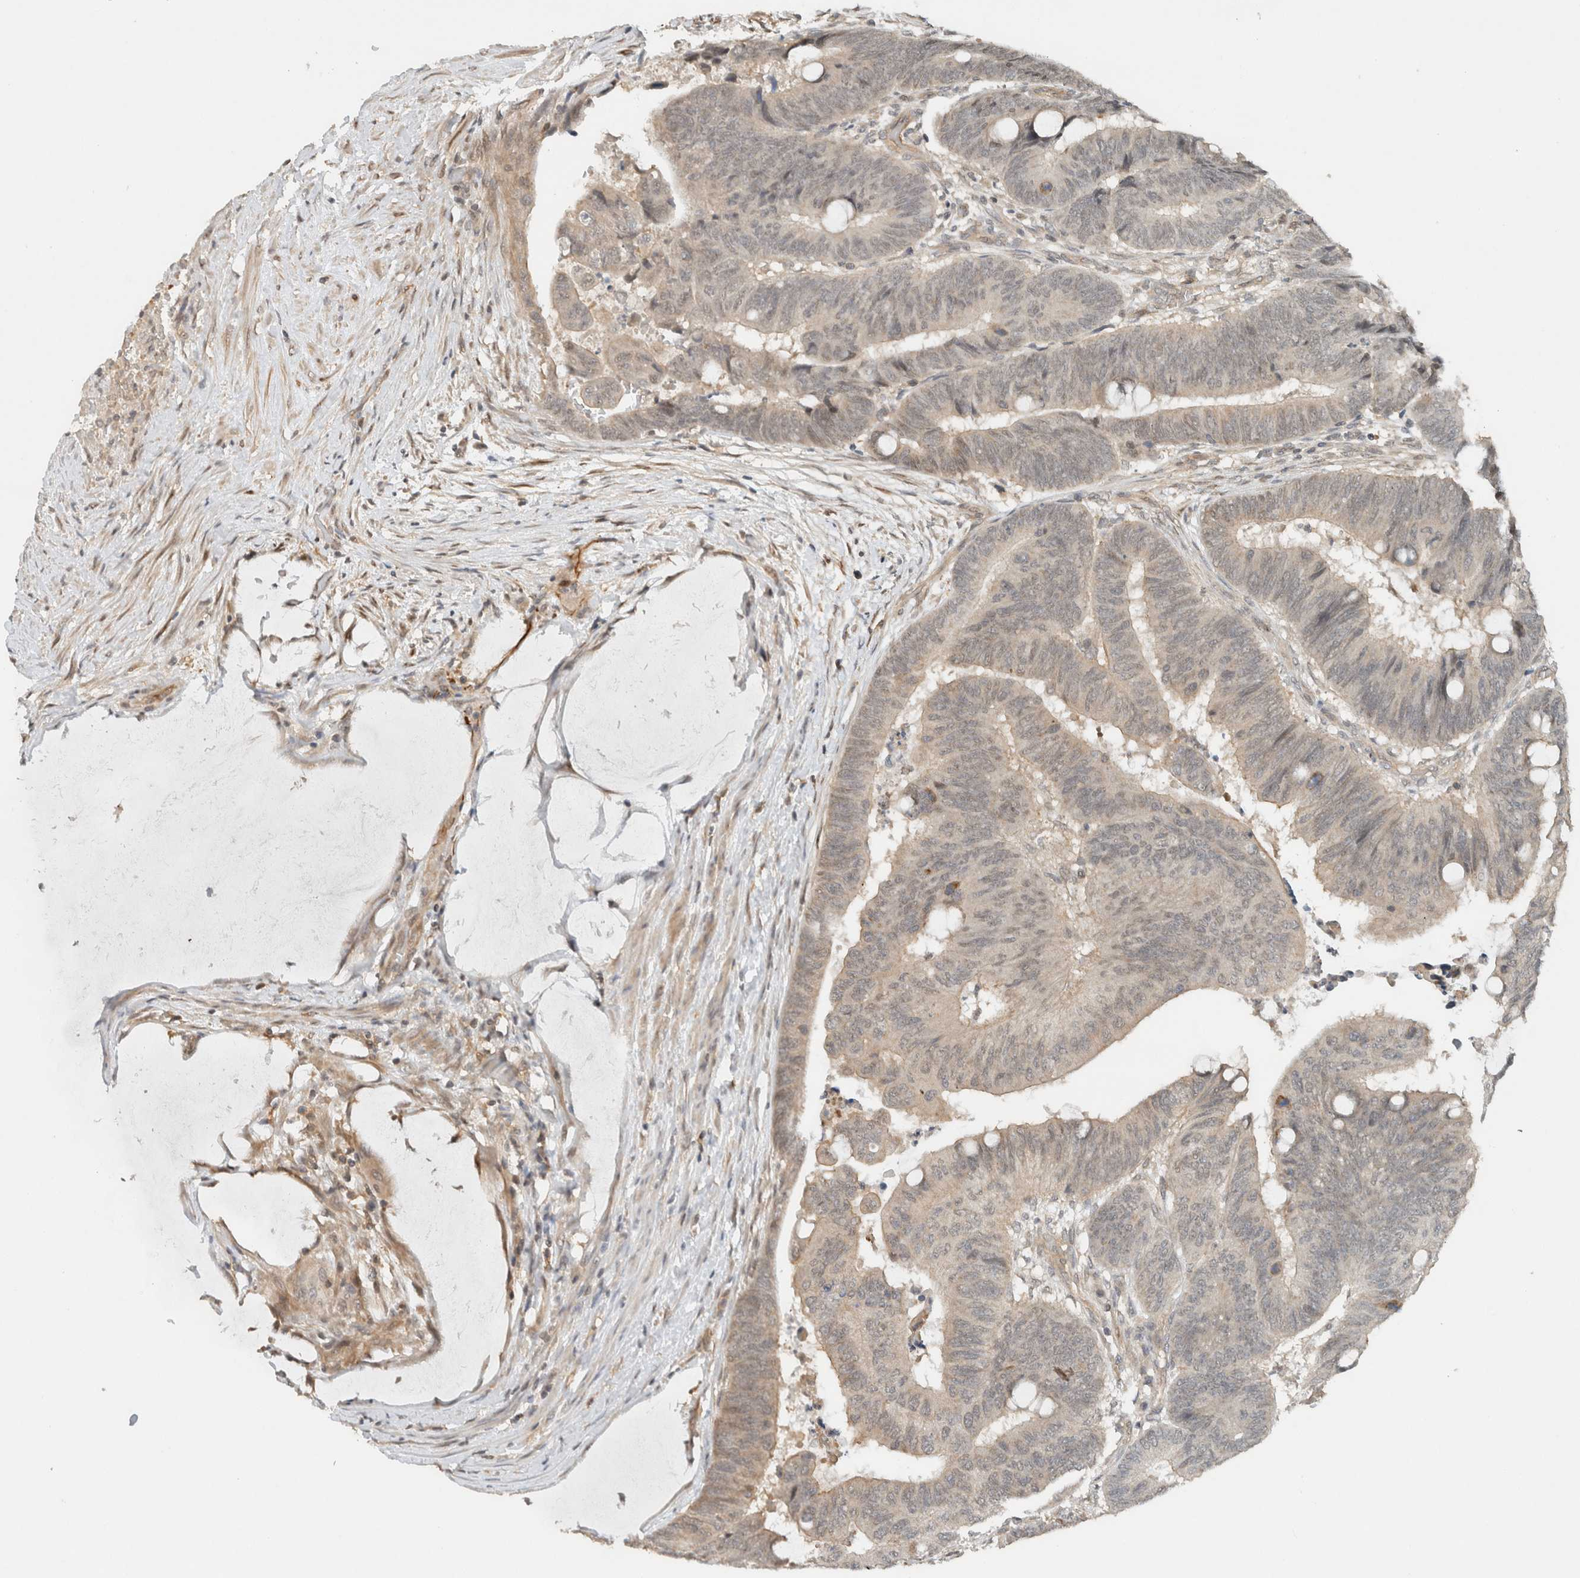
{"staining": {"intensity": "weak", "quantity": "<25%", "location": "cytoplasmic/membranous,nuclear"}, "tissue": "colorectal cancer", "cell_type": "Tumor cells", "image_type": "cancer", "snomed": [{"axis": "morphology", "description": "Normal tissue, NOS"}, {"axis": "morphology", "description": "Adenocarcinoma, NOS"}, {"axis": "topography", "description": "Rectum"}], "caption": "Image shows no protein positivity in tumor cells of colorectal adenocarcinoma tissue.", "gene": "CAAP1", "patient": {"sex": "male", "age": 92}}